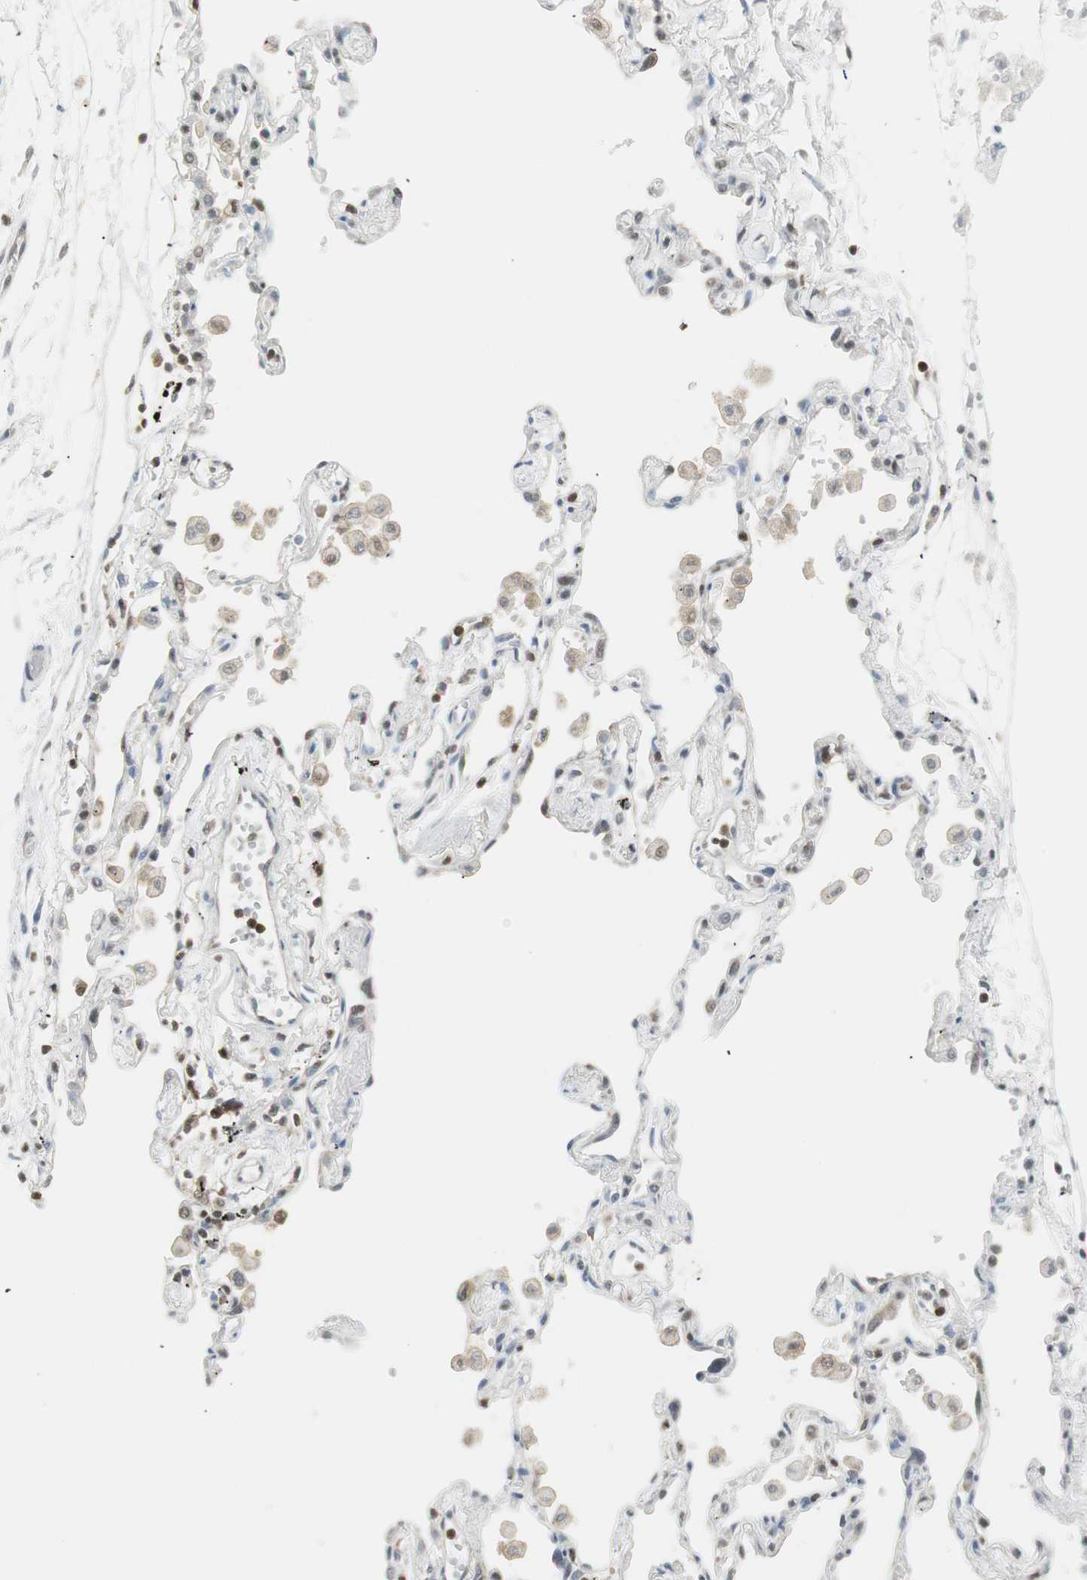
{"staining": {"intensity": "negative", "quantity": "none", "location": "none"}, "tissue": "adipose tissue", "cell_type": "Adipocytes", "image_type": "normal", "snomed": [{"axis": "morphology", "description": "Normal tissue, NOS"}, {"axis": "morphology", "description": "Adenocarcinoma, NOS"}, {"axis": "topography", "description": "Cartilage tissue"}, {"axis": "topography", "description": "Bronchus"}, {"axis": "topography", "description": "Lung"}], "caption": "Immunohistochemistry (IHC) micrograph of normal adipose tissue: human adipose tissue stained with DAB (3,3'-diaminobenzidine) displays no significant protein positivity in adipocytes. Brightfield microscopy of IHC stained with DAB (3,3'-diaminobenzidine) (brown) and hematoxylin (blue), captured at high magnification.", "gene": "PPP1CA", "patient": {"sex": "female", "age": 67}}